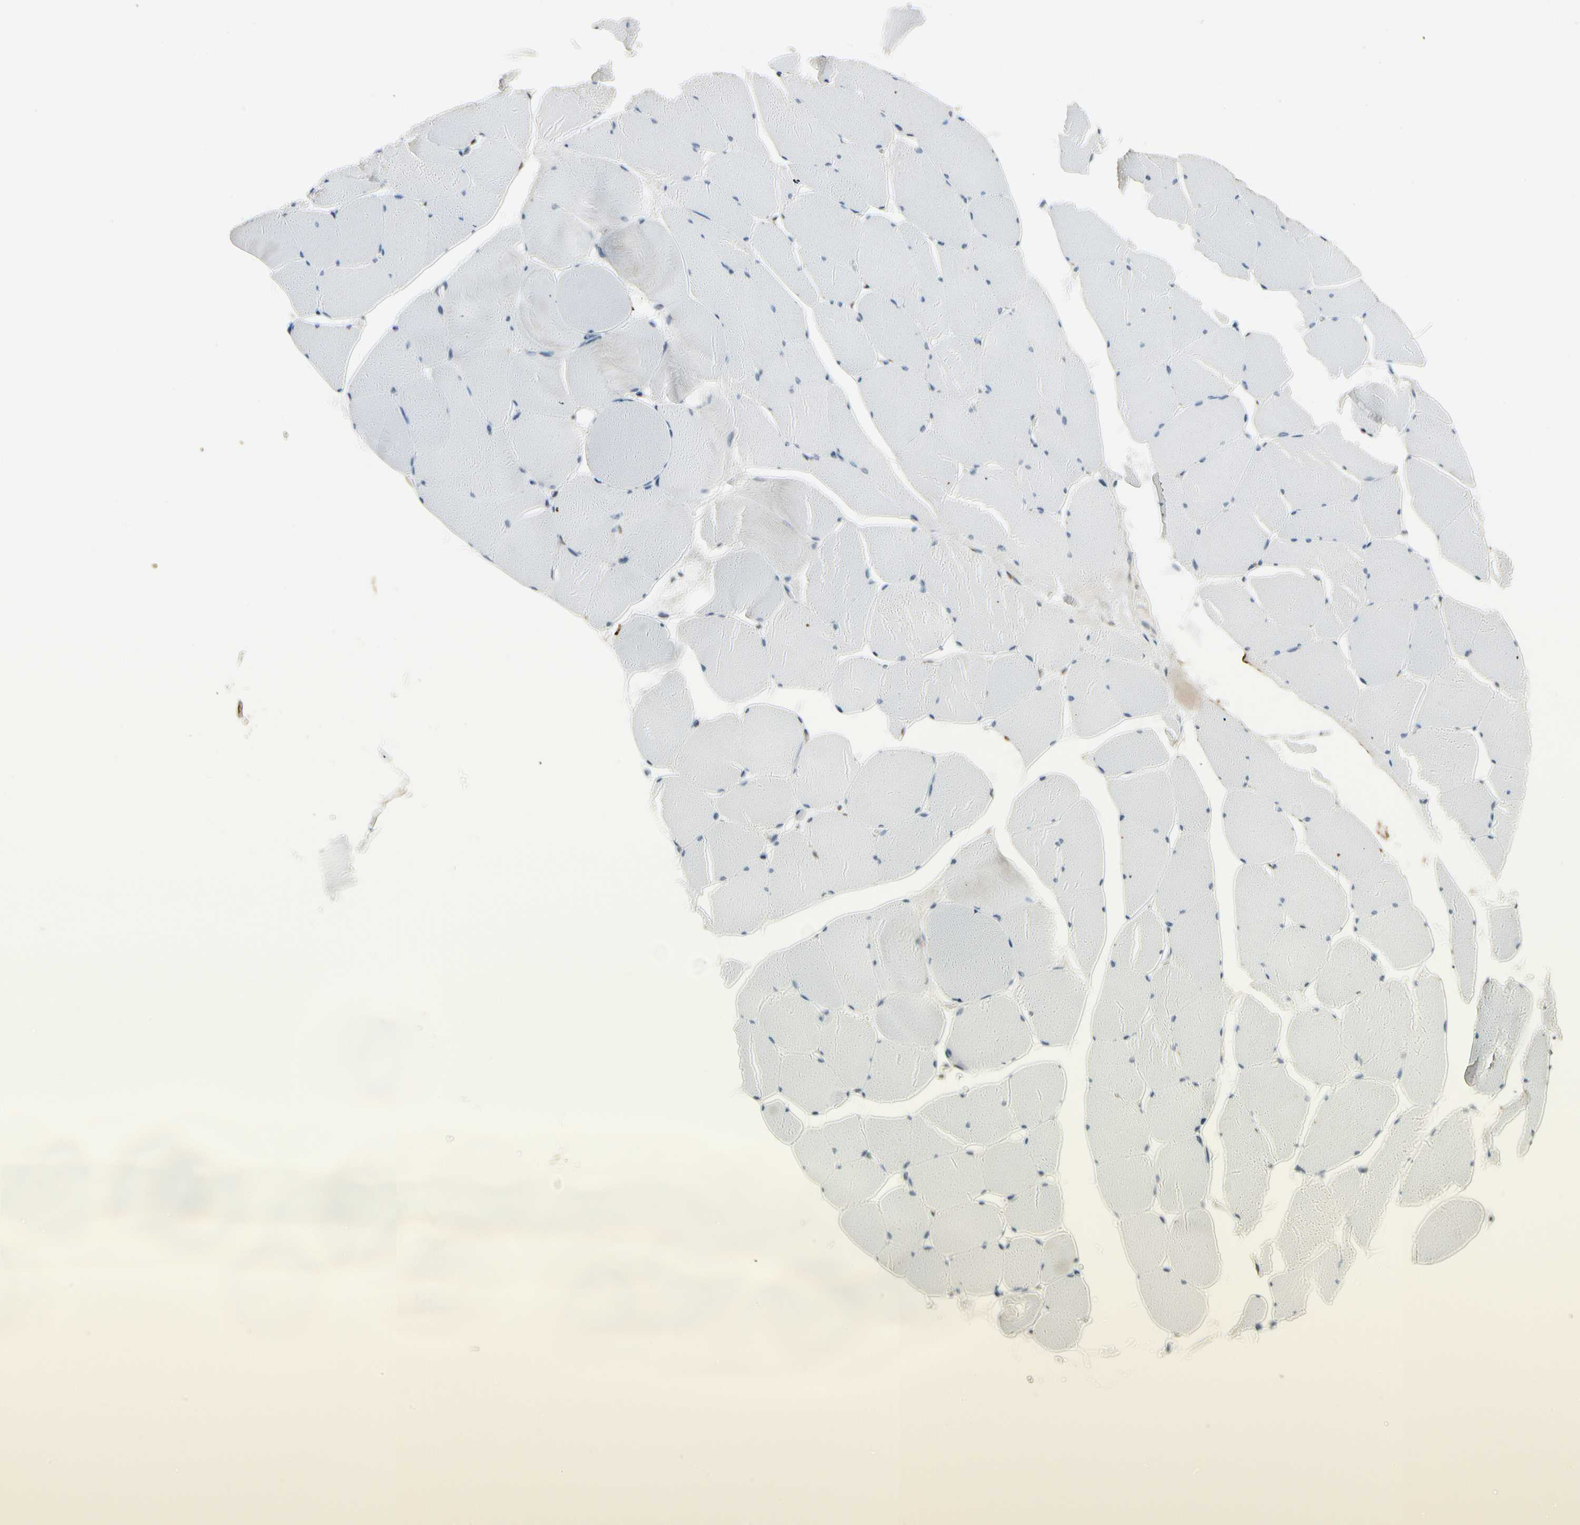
{"staining": {"intensity": "negative", "quantity": "none", "location": "none"}, "tissue": "skeletal muscle", "cell_type": "Myocytes", "image_type": "normal", "snomed": [{"axis": "morphology", "description": "Normal tissue, NOS"}, {"axis": "topography", "description": "Skeletal muscle"}, {"axis": "topography", "description": "Salivary gland"}], "caption": "Micrograph shows no protein staining in myocytes of normal skeletal muscle. (DAB (3,3'-diaminobenzidine) immunohistochemistry visualized using brightfield microscopy, high magnification).", "gene": "MANSC1", "patient": {"sex": "male", "age": 62}}